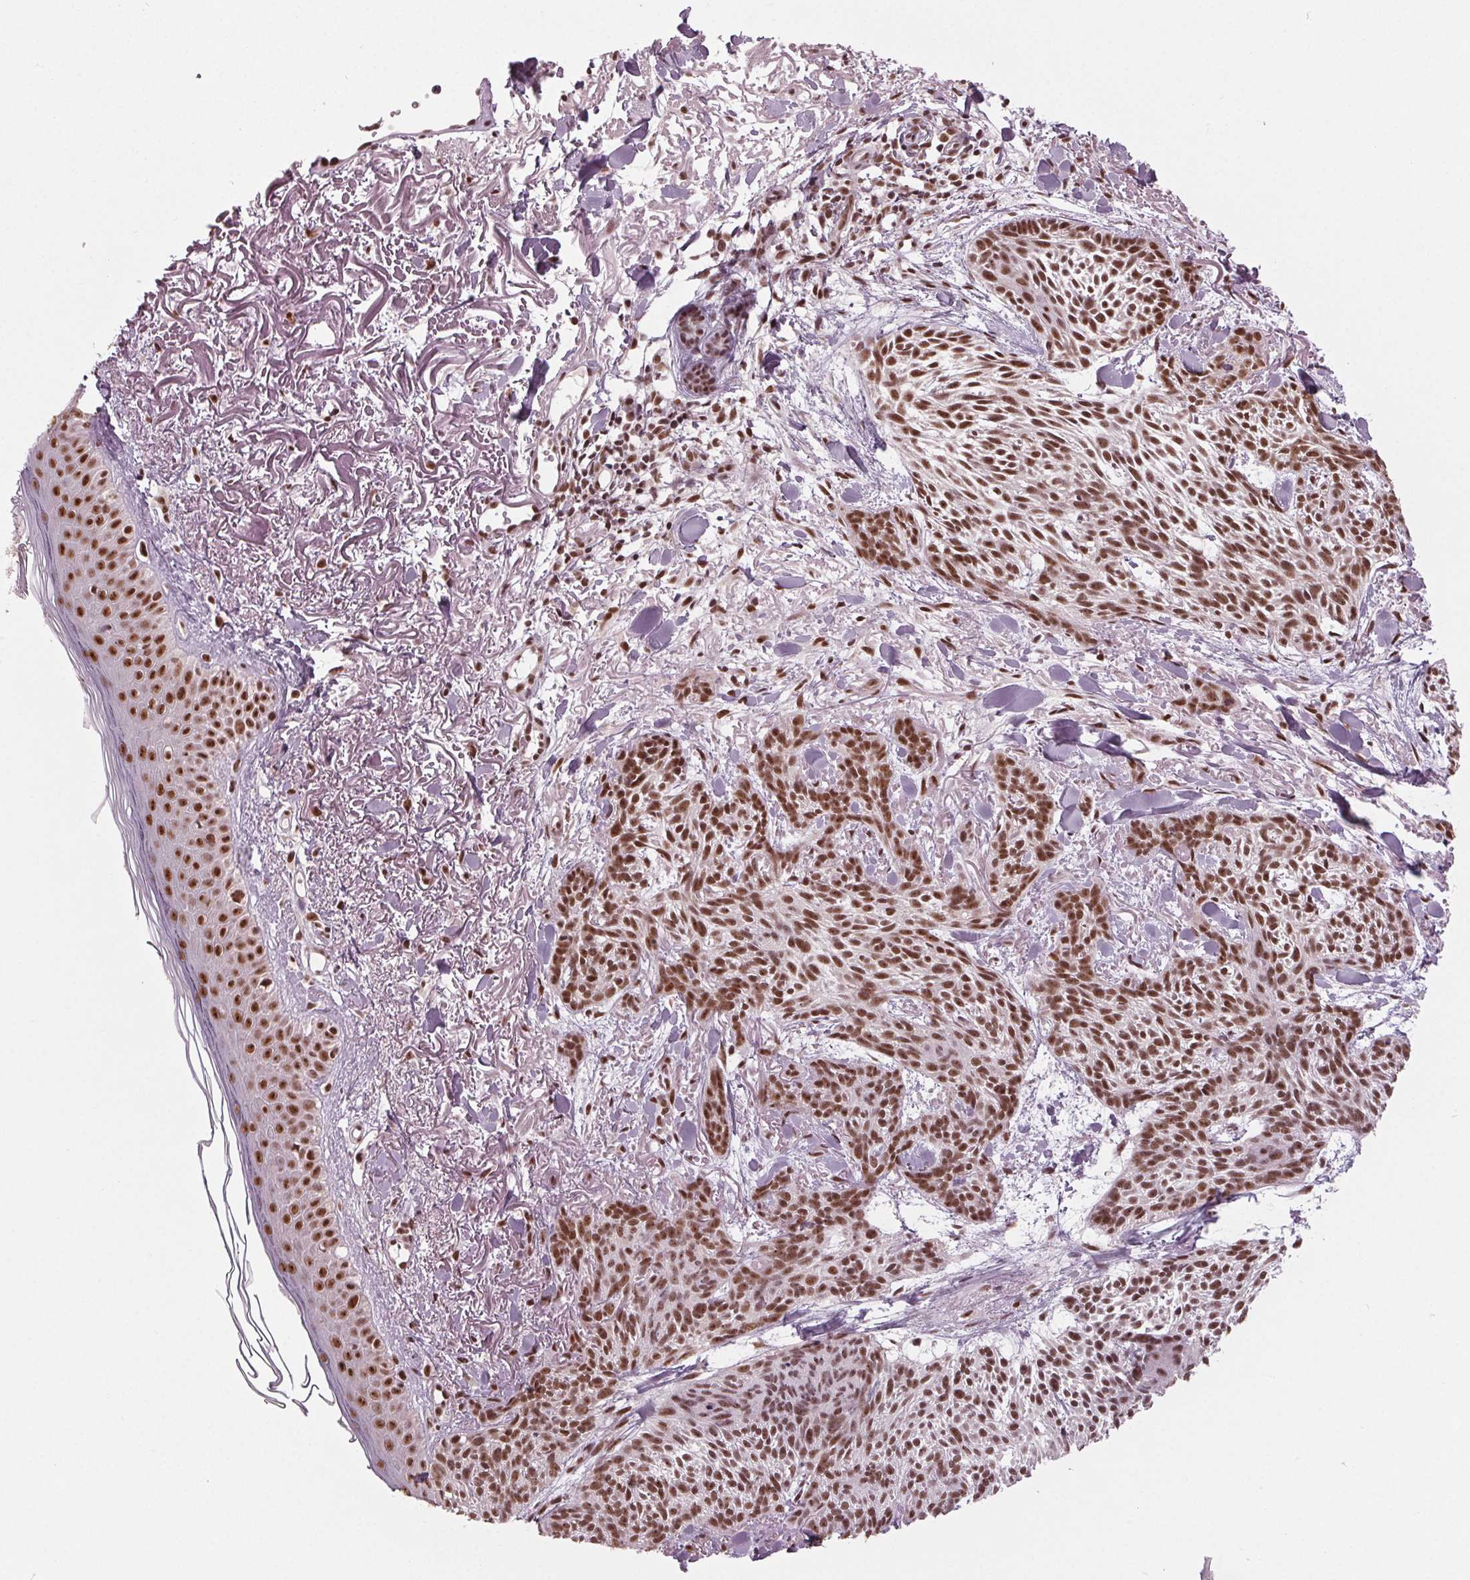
{"staining": {"intensity": "strong", "quantity": ">75%", "location": "nuclear"}, "tissue": "skin cancer", "cell_type": "Tumor cells", "image_type": "cancer", "snomed": [{"axis": "morphology", "description": "Basal cell carcinoma"}, {"axis": "topography", "description": "Skin"}], "caption": "Immunohistochemistry of human basal cell carcinoma (skin) reveals high levels of strong nuclear staining in approximately >75% of tumor cells.", "gene": "DDX41", "patient": {"sex": "female", "age": 78}}